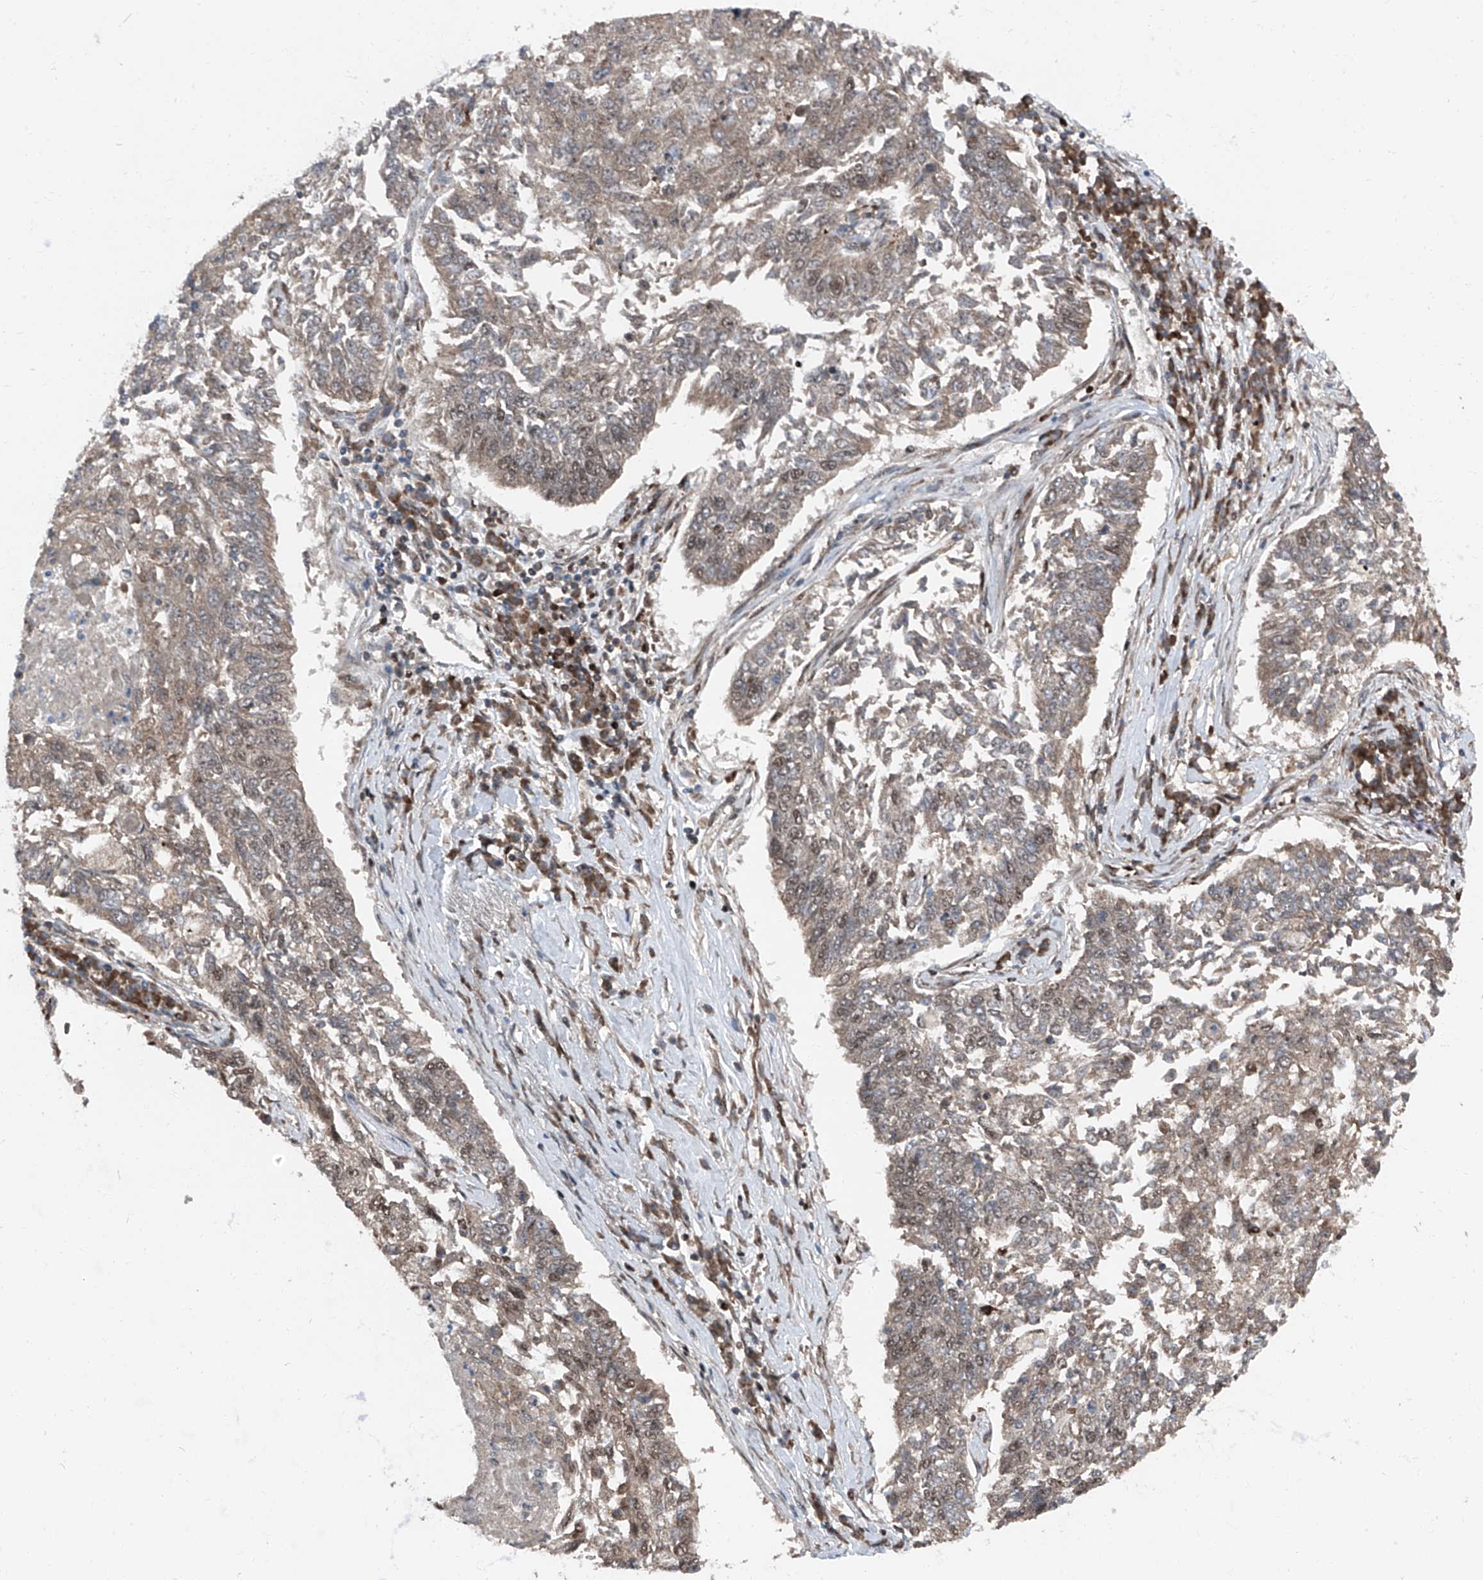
{"staining": {"intensity": "weak", "quantity": "25%-75%", "location": "cytoplasmic/membranous,nuclear"}, "tissue": "lung cancer", "cell_type": "Tumor cells", "image_type": "cancer", "snomed": [{"axis": "morphology", "description": "Normal tissue, NOS"}, {"axis": "morphology", "description": "Squamous cell carcinoma, NOS"}, {"axis": "topography", "description": "Cartilage tissue"}, {"axis": "topography", "description": "Bronchus"}, {"axis": "topography", "description": "Lung"}], "caption": "Squamous cell carcinoma (lung) stained for a protein shows weak cytoplasmic/membranous and nuclear positivity in tumor cells.", "gene": "FKBP5", "patient": {"sex": "female", "age": 49}}